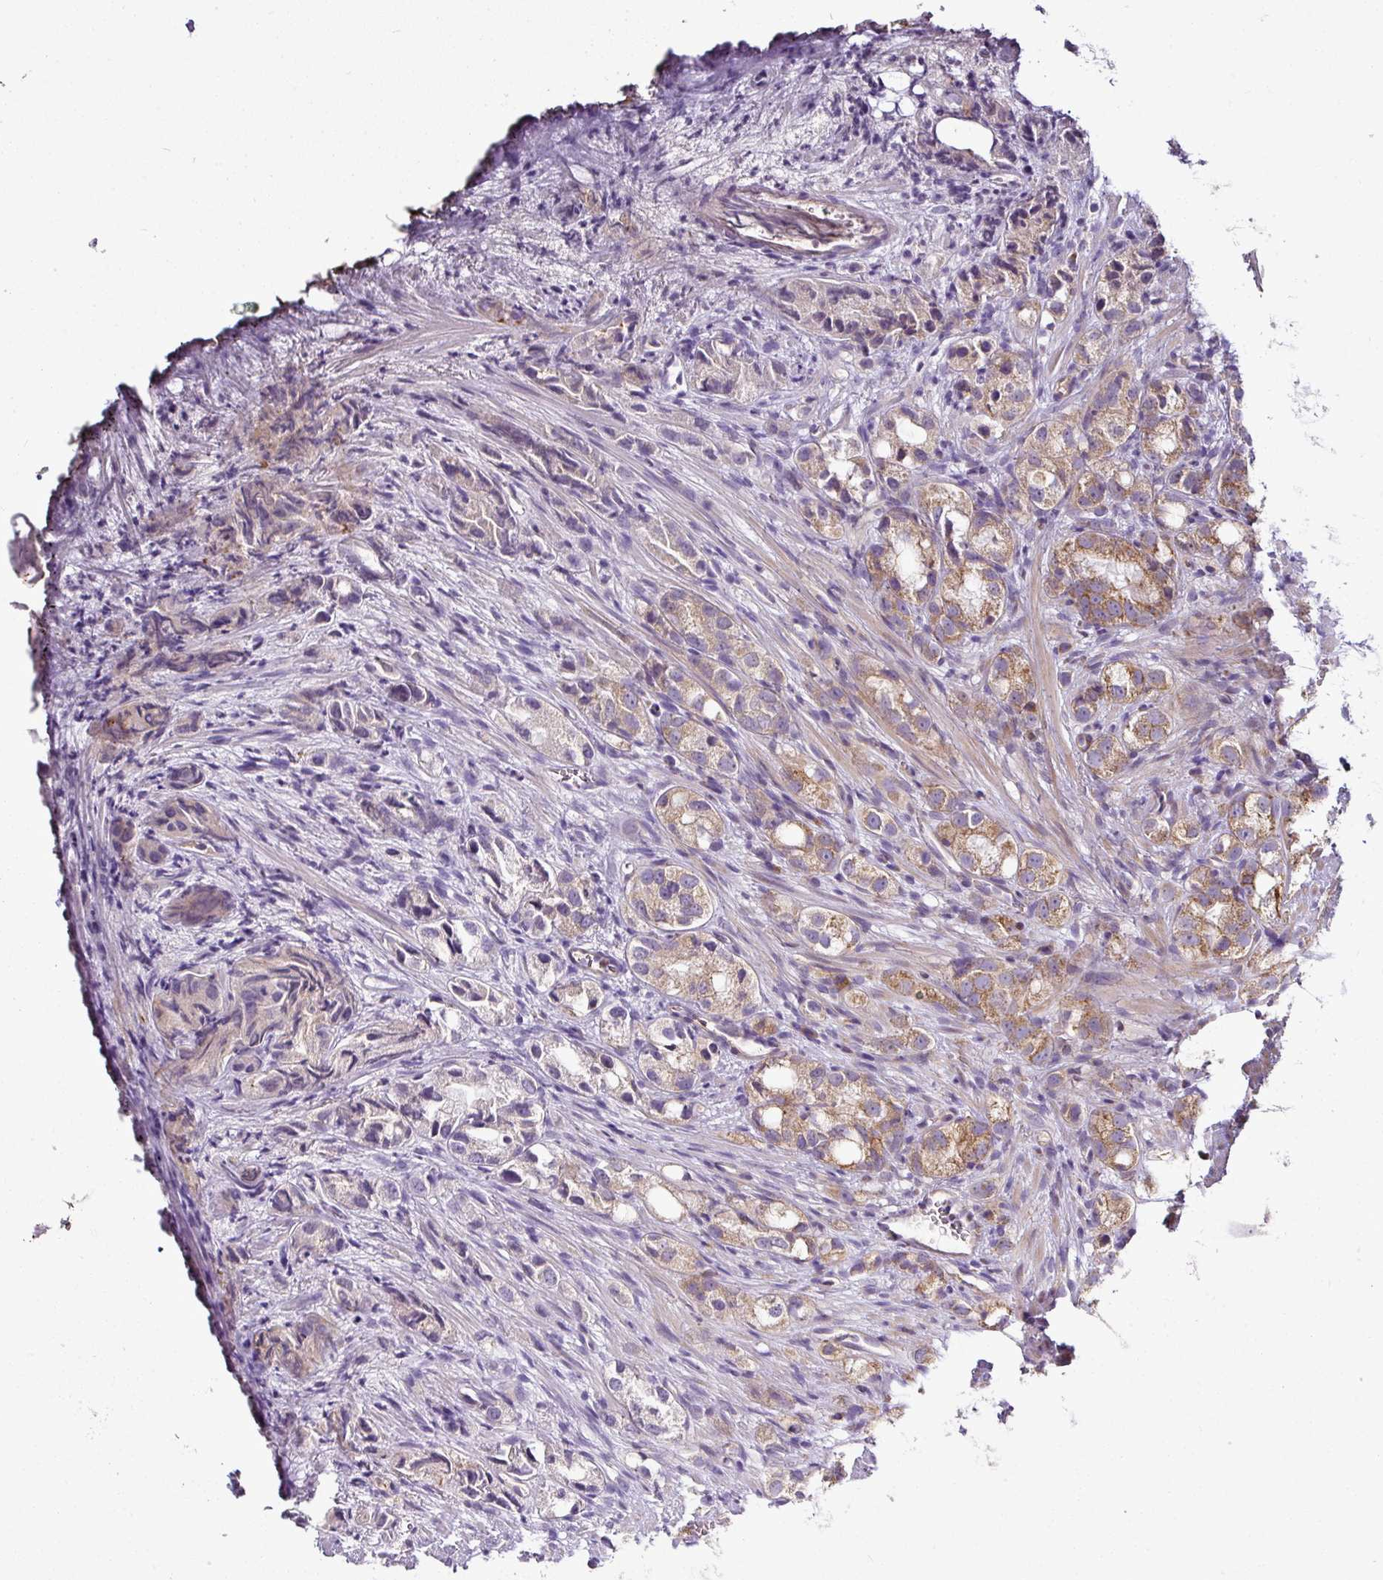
{"staining": {"intensity": "moderate", "quantity": "25%-75%", "location": "cytoplasmic/membranous"}, "tissue": "prostate cancer", "cell_type": "Tumor cells", "image_type": "cancer", "snomed": [{"axis": "morphology", "description": "Adenocarcinoma, High grade"}, {"axis": "topography", "description": "Prostate"}], "caption": "DAB immunohistochemical staining of prostate cancer (high-grade adenocarcinoma) displays moderate cytoplasmic/membranous protein positivity in approximately 25%-75% of tumor cells. (brown staining indicates protein expression, while blue staining denotes nuclei).", "gene": "GAN", "patient": {"sex": "male", "age": 82}}